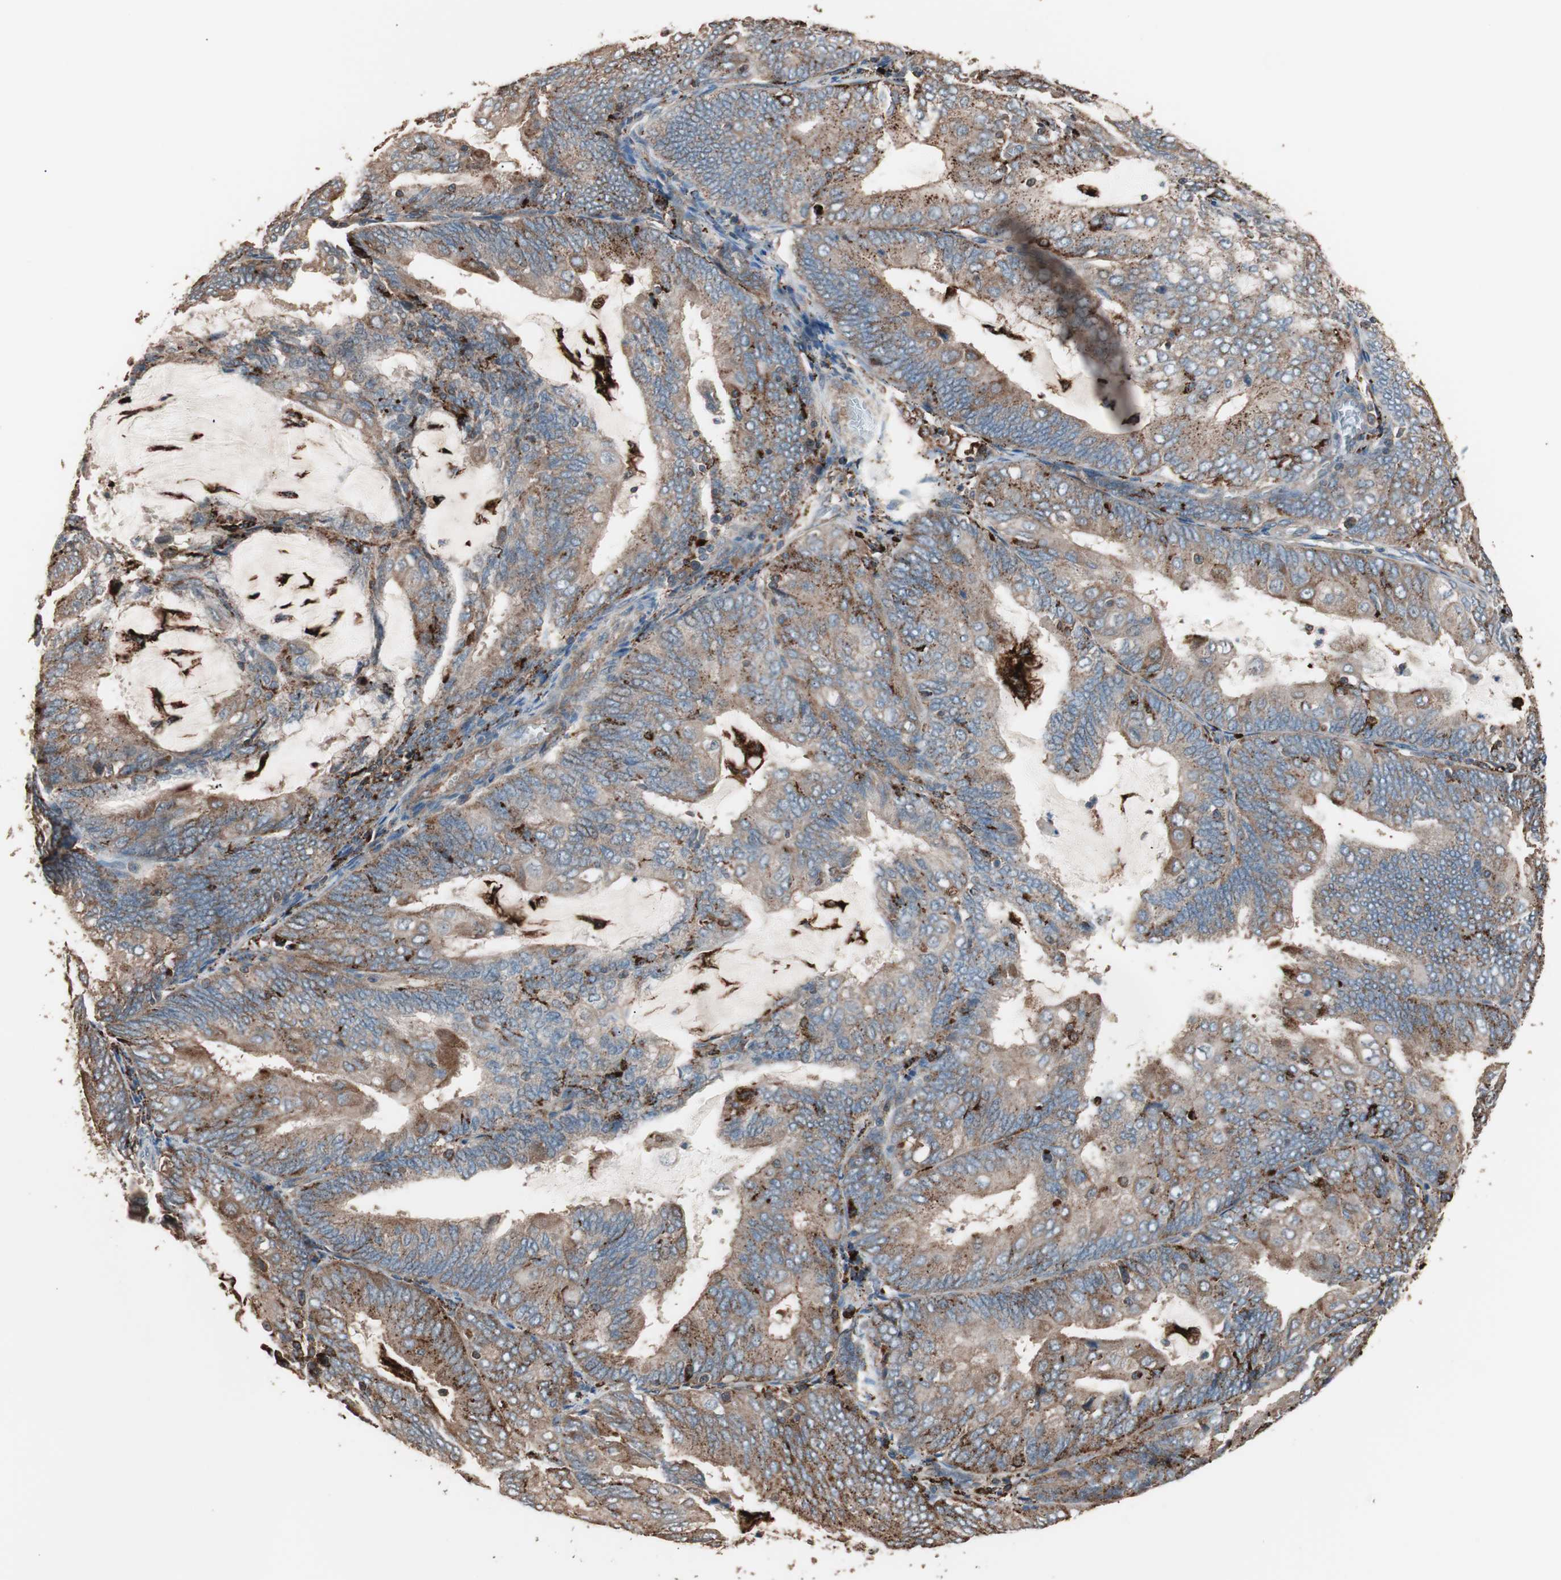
{"staining": {"intensity": "moderate", "quantity": ">75%", "location": "cytoplasmic/membranous"}, "tissue": "endometrial cancer", "cell_type": "Tumor cells", "image_type": "cancer", "snomed": [{"axis": "morphology", "description": "Adenocarcinoma, NOS"}, {"axis": "topography", "description": "Endometrium"}], "caption": "This is a histology image of immunohistochemistry staining of endometrial cancer, which shows moderate positivity in the cytoplasmic/membranous of tumor cells.", "gene": "CCT3", "patient": {"sex": "female", "age": 81}}